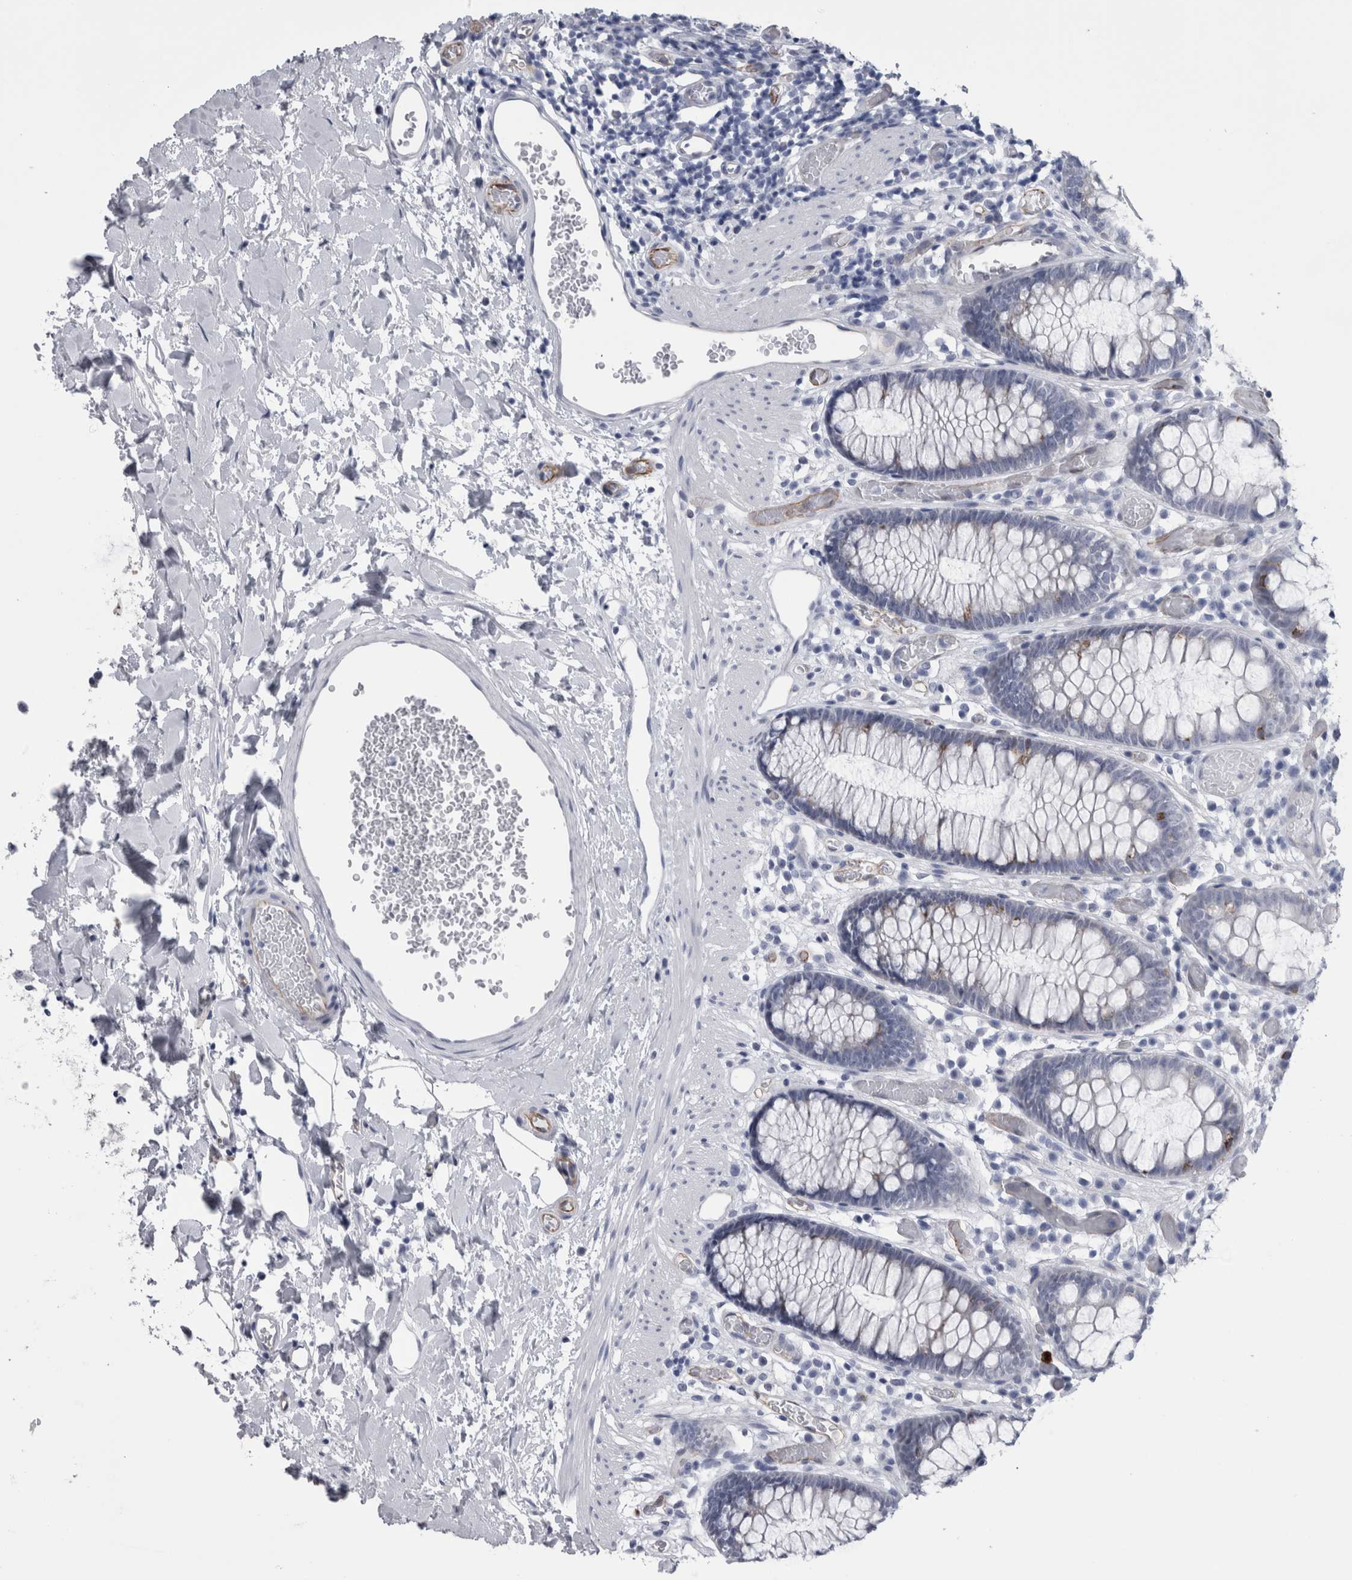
{"staining": {"intensity": "moderate", "quantity": ">75%", "location": "cytoplasmic/membranous"}, "tissue": "colon", "cell_type": "Endothelial cells", "image_type": "normal", "snomed": [{"axis": "morphology", "description": "Normal tissue, NOS"}, {"axis": "topography", "description": "Colon"}], "caption": "Brown immunohistochemical staining in benign human colon reveals moderate cytoplasmic/membranous positivity in approximately >75% of endothelial cells.", "gene": "VWDE", "patient": {"sex": "male", "age": 14}}